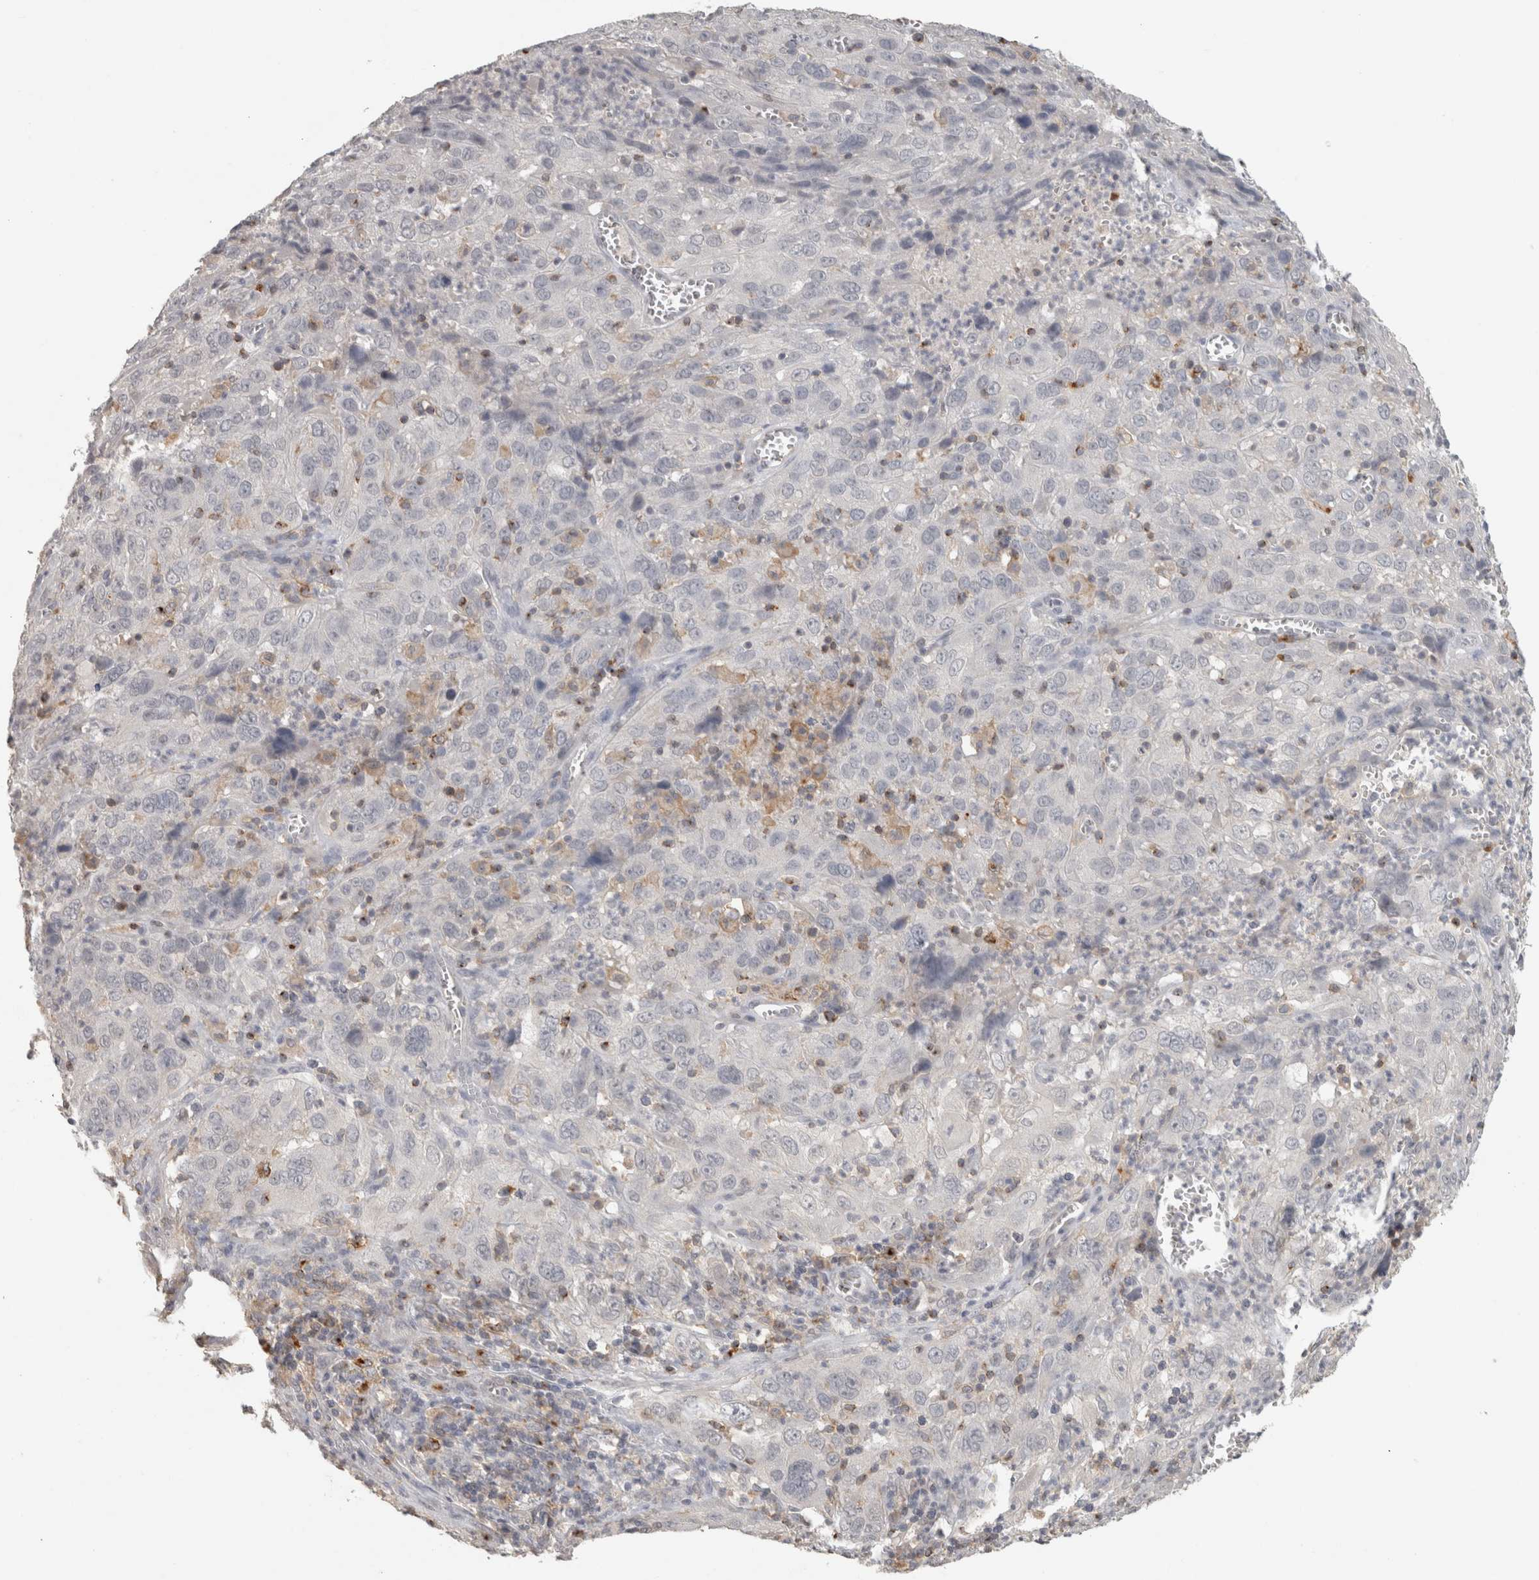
{"staining": {"intensity": "negative", "quantity": "none", "location": "none"}, "tissue": "cervical cancer", "cell_type": "Tumor cells", "image_type": "cancer", "snomed": [{"axis": "morphology", "description": "Squamous cell carcinoma, NOS"}, {"axis": "topography", "description": "Cervix"}], "caption": "Image shows no significant protein staining in tumor cells of cervical cancer (squamous cell carcinoma). Nuclei are stained in blue.", "gene": "HAVCR2", "patient": {"sex": "female", "age": 32}}